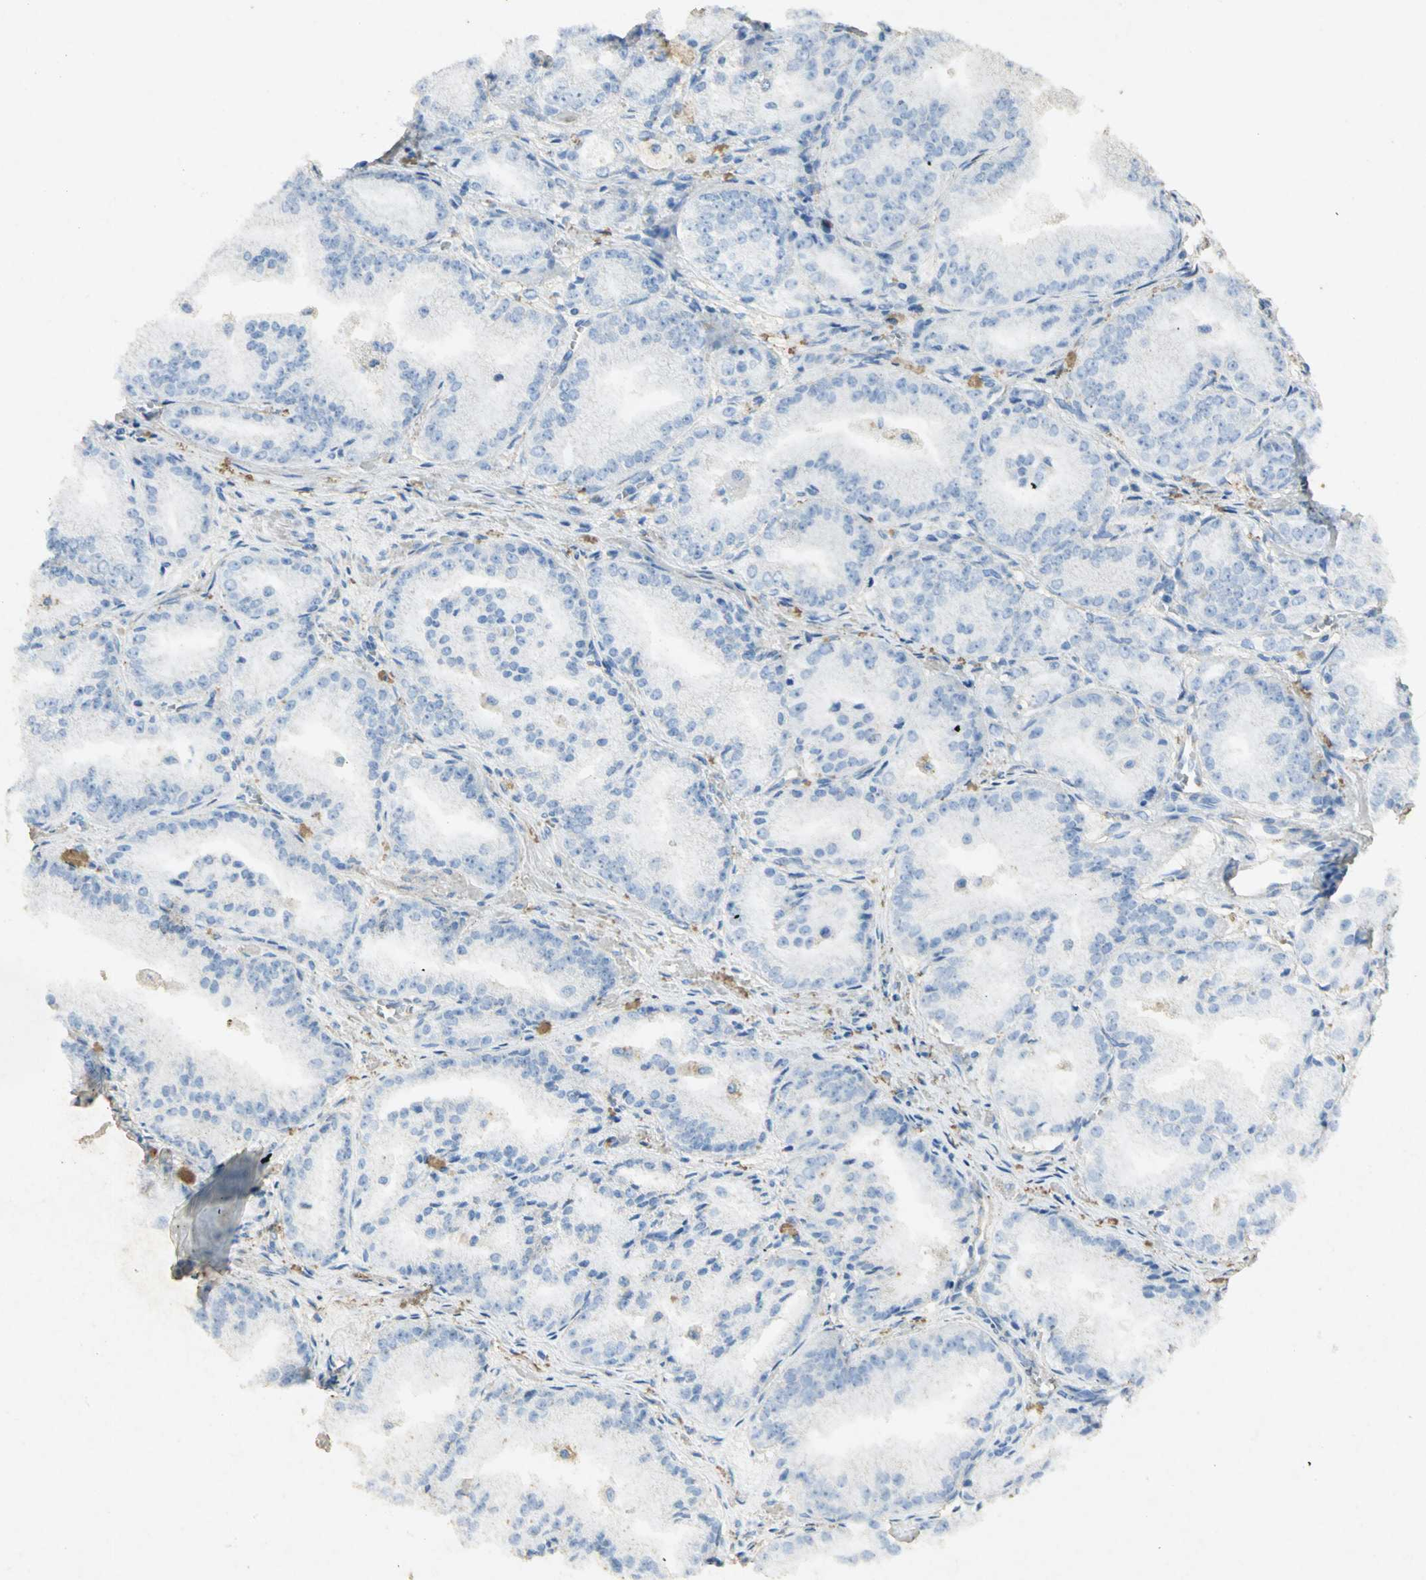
{"staining": {"intensity": "moderate", "quantity": "<25%", "location": "cytoplasmic/membranous"}, "tissue": "prostate cancer", "cell_type": "Tumor cells", "image_type": "cancer", "snomed": [{"axis": "morphology", "description": "Adenocarcinoma, High grade"}, {"axis": "topography", "description": "Prostate"}], "caption": "Moderate cytoplasmic/membranous positivity for a protein is present in about <25% of tumor cells of prostate cancer using immunohistochemistry.", "gene": "ASB9", "patient": {"sex": "male", "age": 61}}